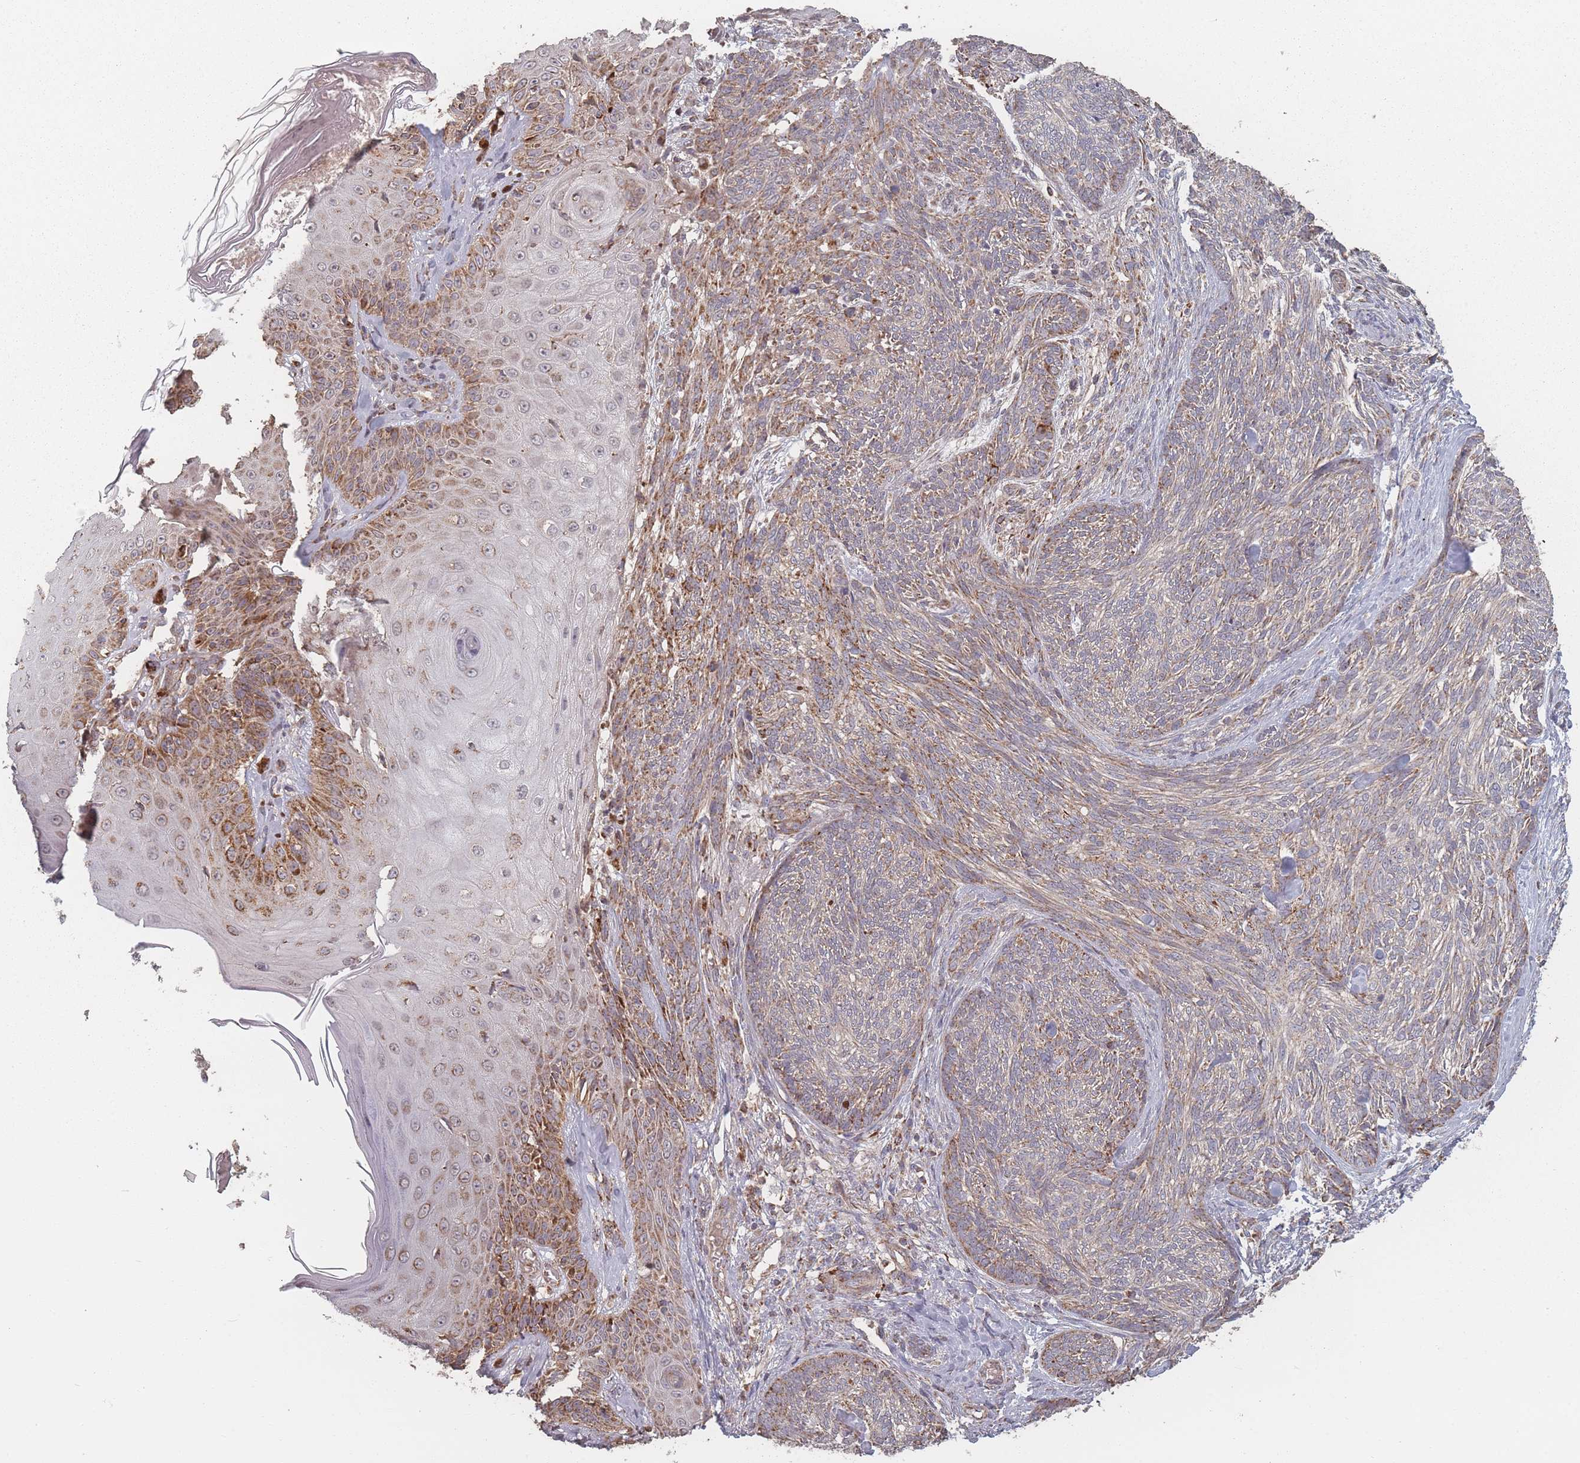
{"staining": {"intensity": "moderate", "quantity": "25%-75%", "location": "cytoplasmic/membranous"}, "tissue": "skin cancer", "cell_type": "Tumor cells", "image_type": "cancer", "snomed": [{"axis": "morphology", "description": "Basal cell carcinoma"}, {"axis": "topography", "description": "Skin"}], "caption": "DAB (3,3'-diaminobenzidine) immunohistochemical staining of human skin cancer shows moderate cytoplasmic/membranous protein expression in about 25%-75% of tumor cells. Nuclei are stained in blue.", "gene": "LYRM7", "patient": {"sex": "male", "age": 73}}